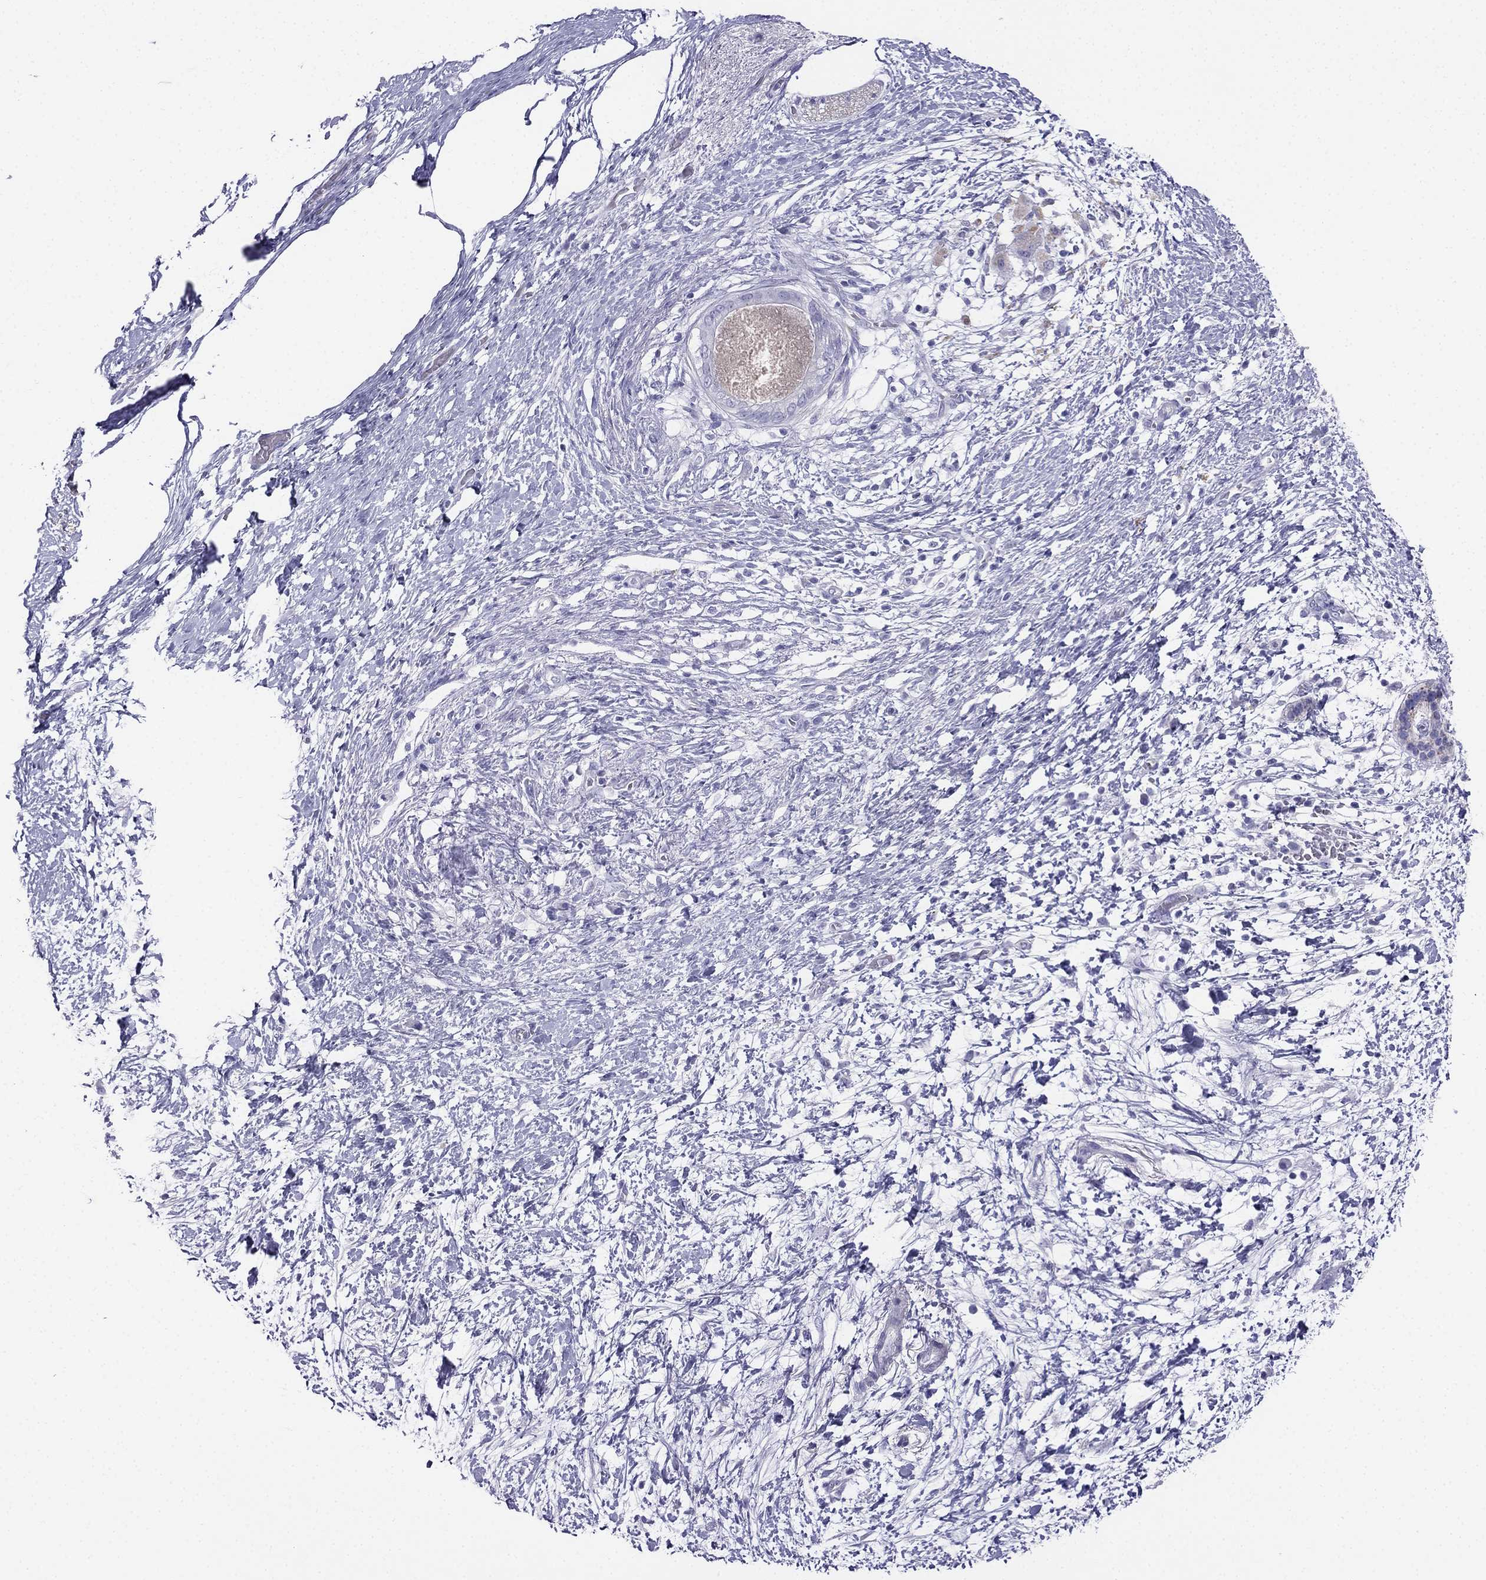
{"staining": {"intensity": "negative", "quantity": "none", "location": "none"}, "tissue": "pancreatic cancer", "cell_type": "Tumor cells", "image_type": "cancer", "snomed": [{"axis": "morphology", "description": "Adenocarcinoma, NOS"}, {"axis": "topography", "description": "Pancreas"}], "caption": "DAB immunohistochemical staining of human pancreatic cancer exhibits no significant positivity in tumor cells.", "gene": "ALOXE3", "patient": {"sex": "female", "age": 72}}